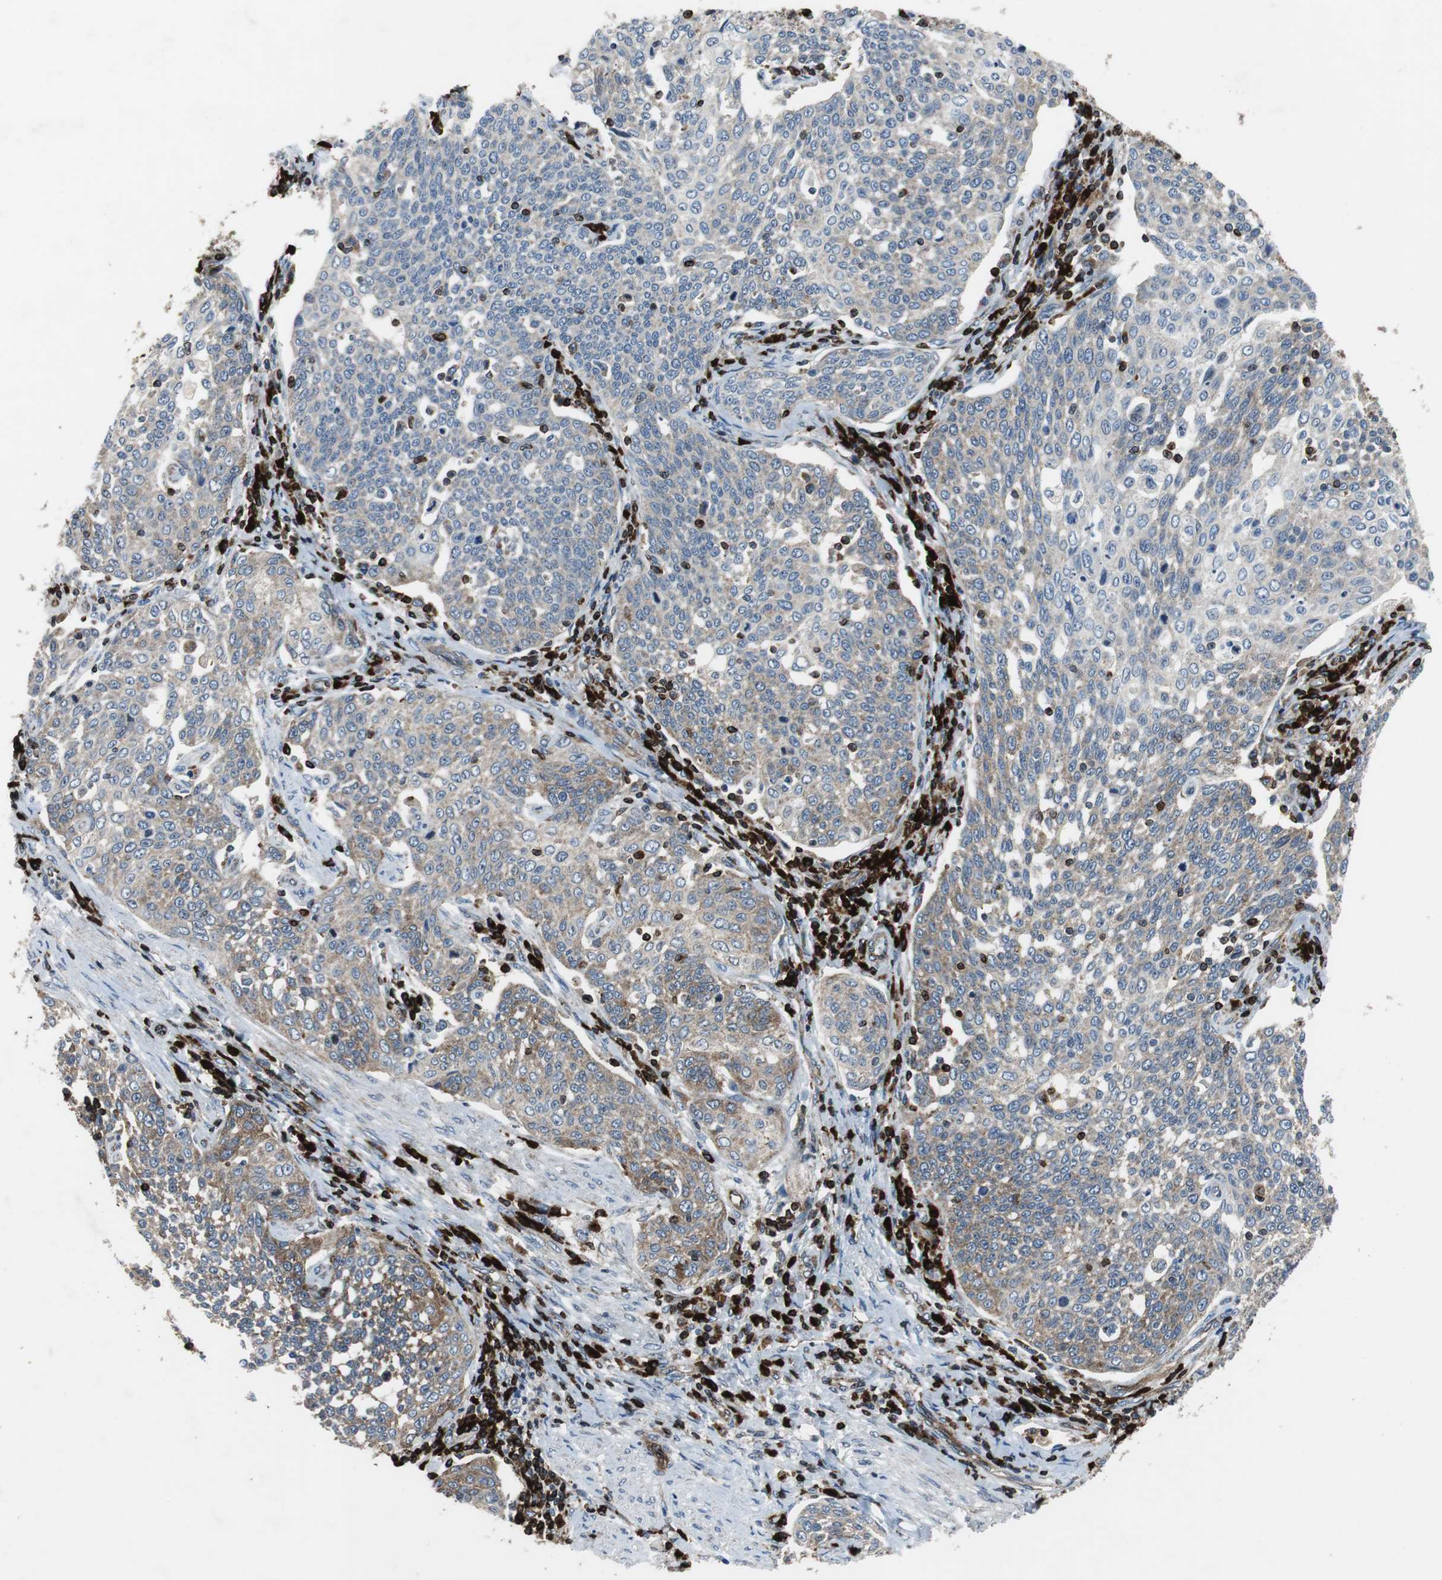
{"staining": {"intensity": "weak", "quantity": "<25%", "location": "cytoplasmic/membranous"}, "tissue": "cervical cancer", "cell_type": "Tumor cells", "image_type": "cancer", "snomed": [{"axis": "morphology", "description": "Squamous cell carcinoma, NOS"}, {"axis": "topography", "description": "Cervix"}], "caption": "Immunohistochemistry image of cervical squamous cell carcinoma stained for a protein (brown), which exhibits no staining in tumor cells.", "gene": "TUBA4A", "patient": {"sex": "female", "age": 34}}